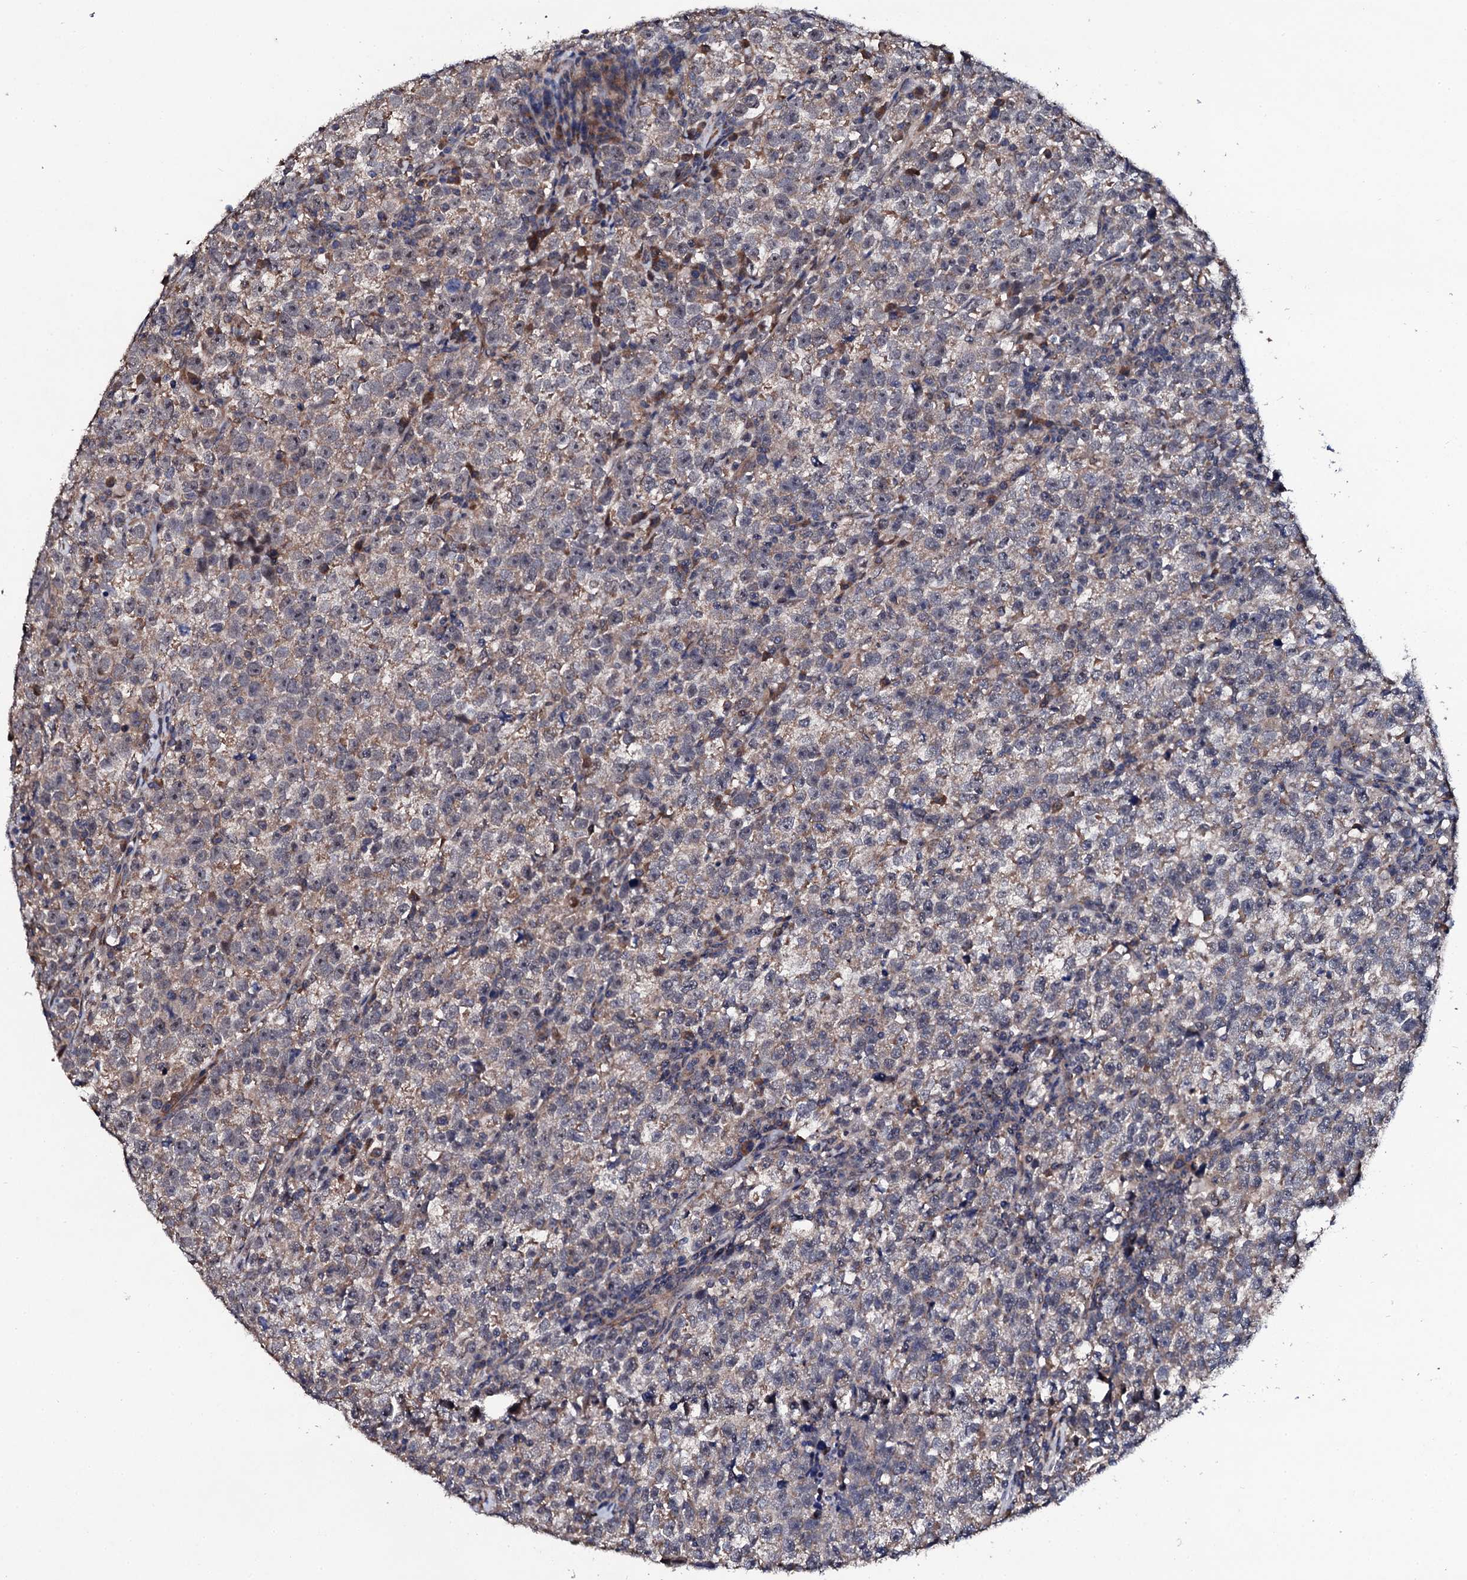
{"staining": {"intensity": "weak", "quantity": "<25%", "location": "cytoplasmic/membranous"}, "tissue": "testis cancer", "cell_type": "Tumor cells", "image_type": "cancer", "snomed": [{"axis": "morphology", "description": "Normal tissue, NOS"}, {"axis": "morphology", "description": "Seminoma, NOS"}, {"axis": "topography", "description": "Testis"}], "caption": "IHC image of seminoma (testis) stained for a protein (brown), which exhibits no positivity in tumor cells.", "gene": "IP6K1", "patient": {"sex": "male", "age": 43}}